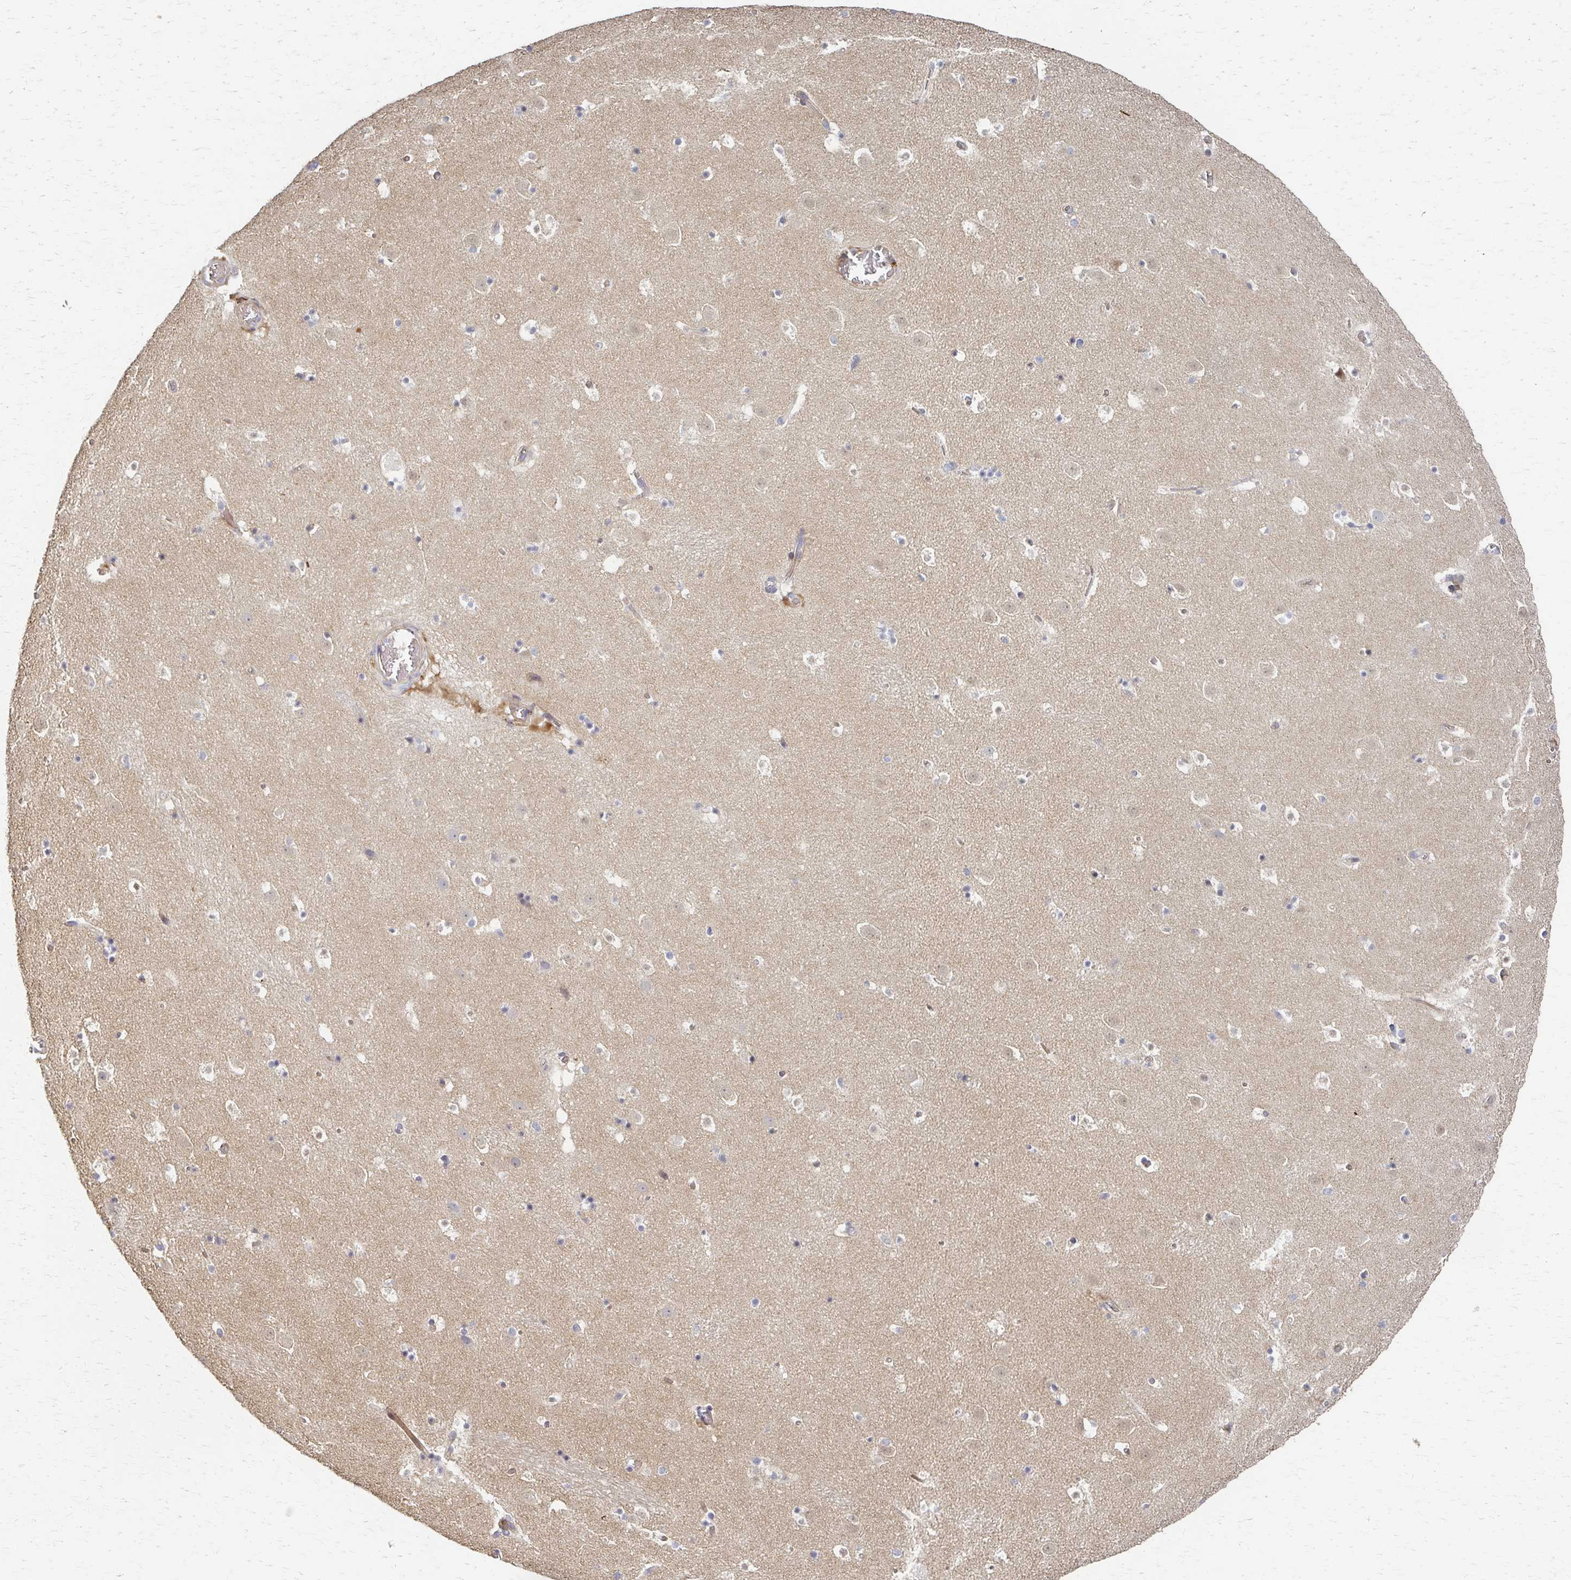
{"staining": {"intensity": "negative", "quantity": "none", "location": "none"}, "tissue": "caudate", "cell_type": "Glial cells", "image_type": "normal", "snomed": [{"axis": "morphology", "description": "Normal tissue, NOS"}, {"axis": "topography", "description": "Lateral ventricle wall"}], "caption": "Glial cells show no significant positivity in normal caudate.", "gene": "SKA2", "patient": {"sex": "male", "age": 37}}